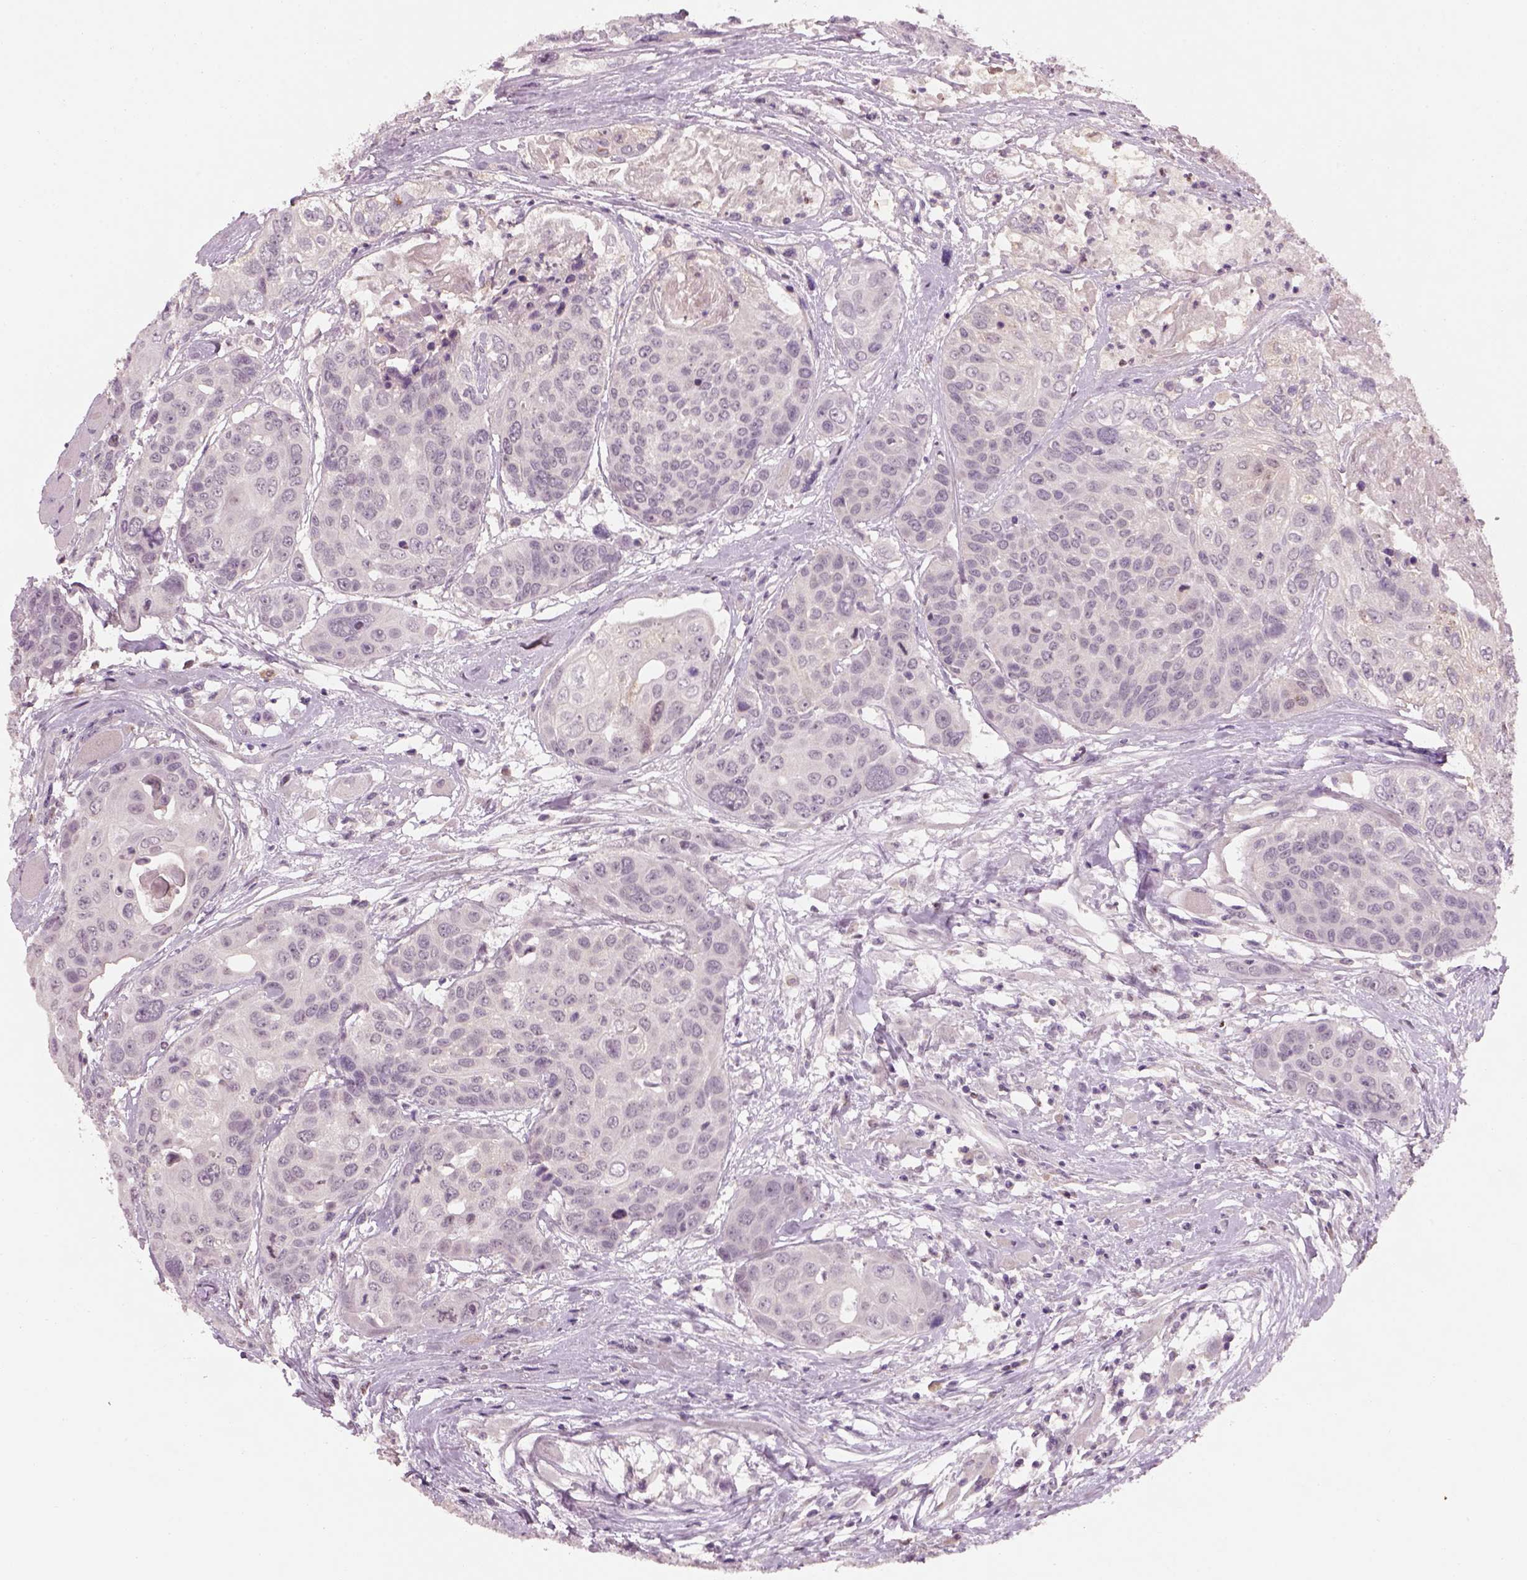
{"staining": {"intensity": "negative", "quantity": "none", "location": "none"}, "tissue": "head and neck cancer", "cell_type": "Tumor cells", "image_type": "cancer", "snomed": [{"axis": "morphology", "description": "Squamous cell carcinoma, NOS"}, {"axis": "topography", "description": "Oral tissue"}, {"axis": "topography", "description": "Head-Neck"}], "caption": "There is no significant expression in tumor cells of head and neck cancer (squamous cell carcinoma). (DAB immunohistochemistry with hematoxylin counter stain).", "gene": "GDNF", "patient": {"sex": "male", "age": 56}}